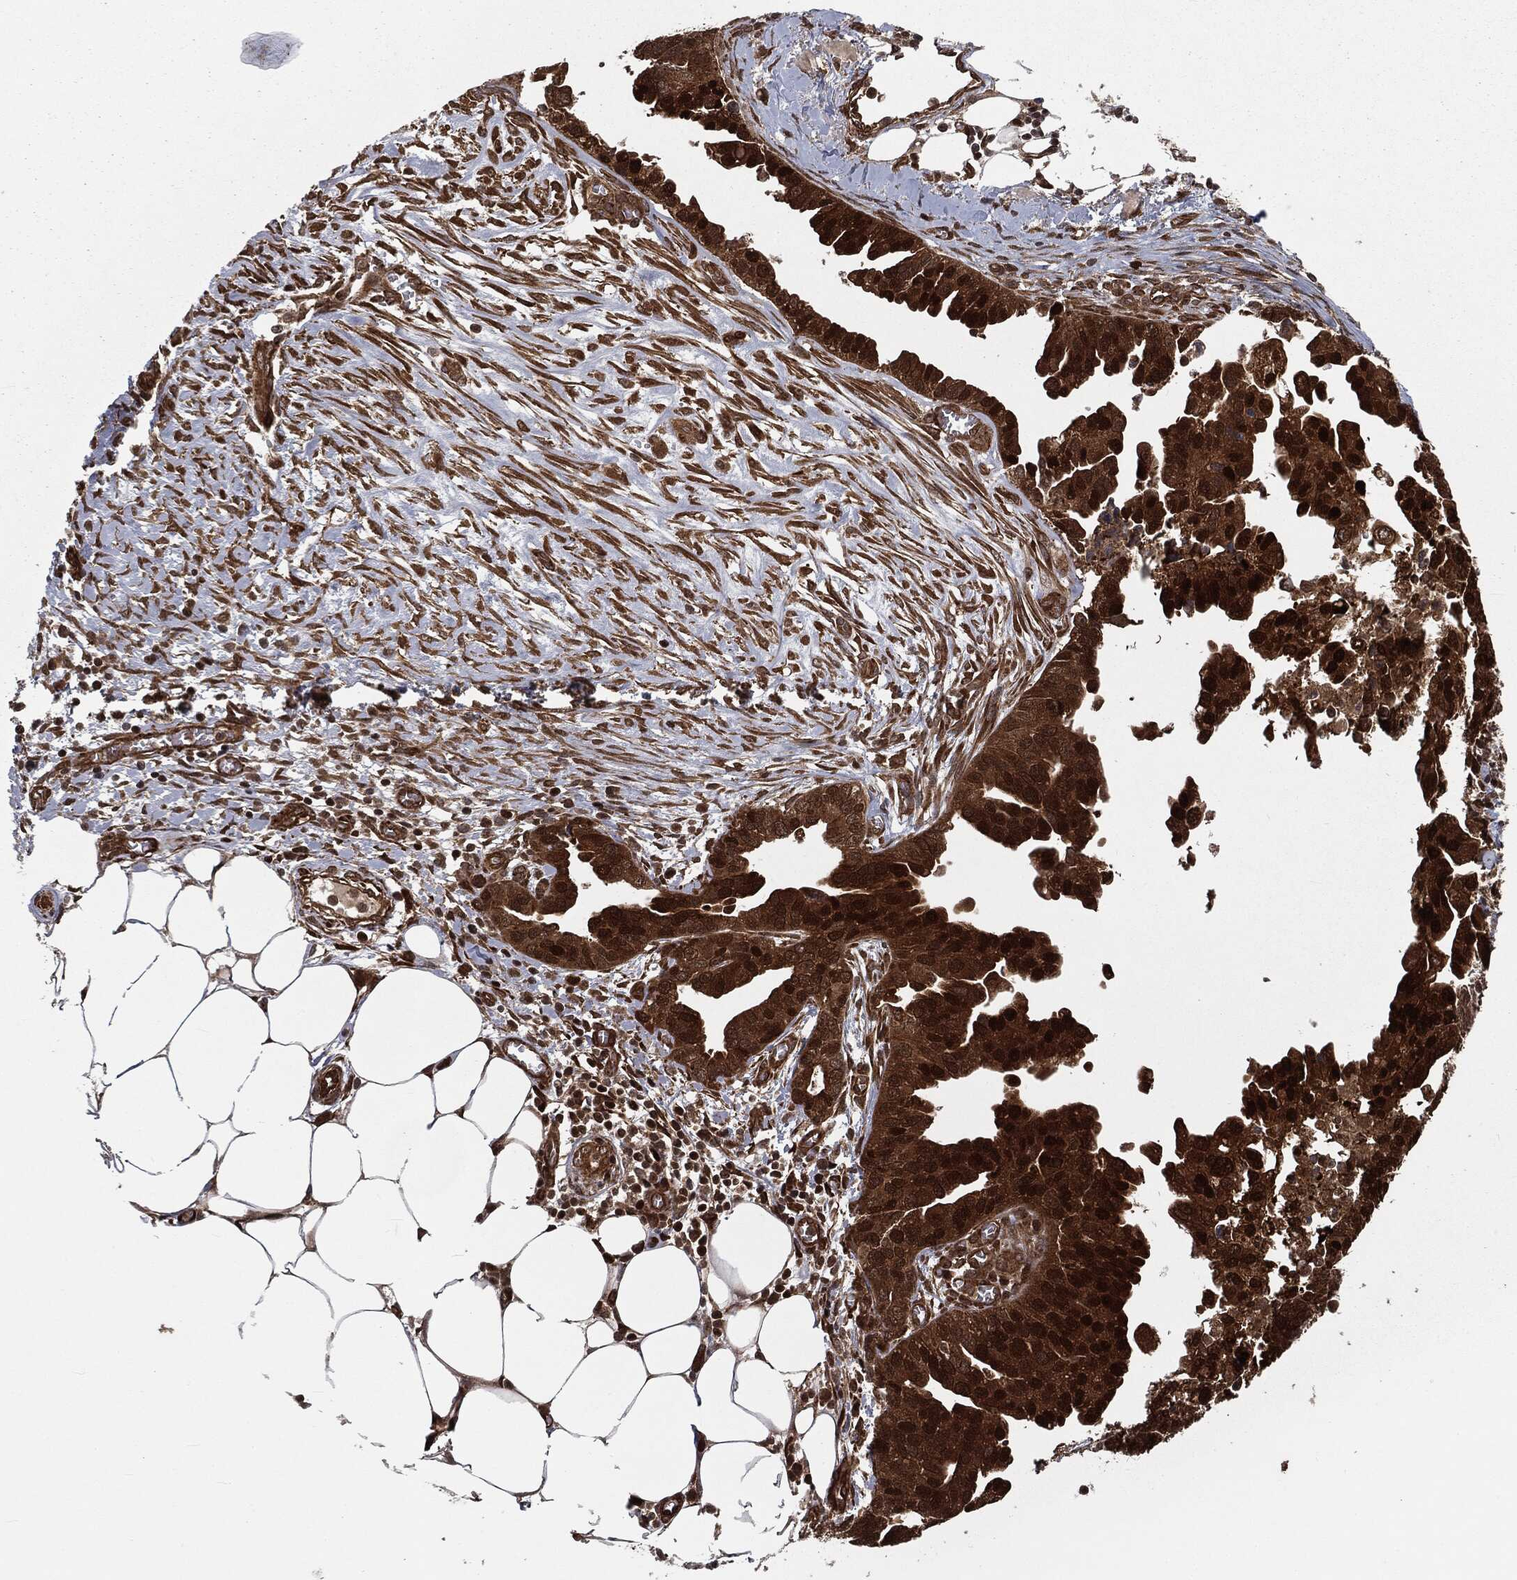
{"staining": {"intensity": "strong", "quantity": ">75%", "location": "cytoplasmic/membranous,nuclear"}, "tissue": "ovarian cancer", "cell_type": "Tumor cells", "image_type": "cancer", "snomed": [{"axis": "morphology", "description": "Cystadenocarcinoma, serous, NOS"}, {"axis": "topography", "description": "Ovary"}], "caption": "This is an image of immunohistochemistry staining of ovarian cancer (serous cystadenocarcinoma), which shows strong staining in the cytoplasmic/membranous and nuclear of tumor cells.", "gene": "RANBP9", "patient": {"sex": "female", "age": 75}}